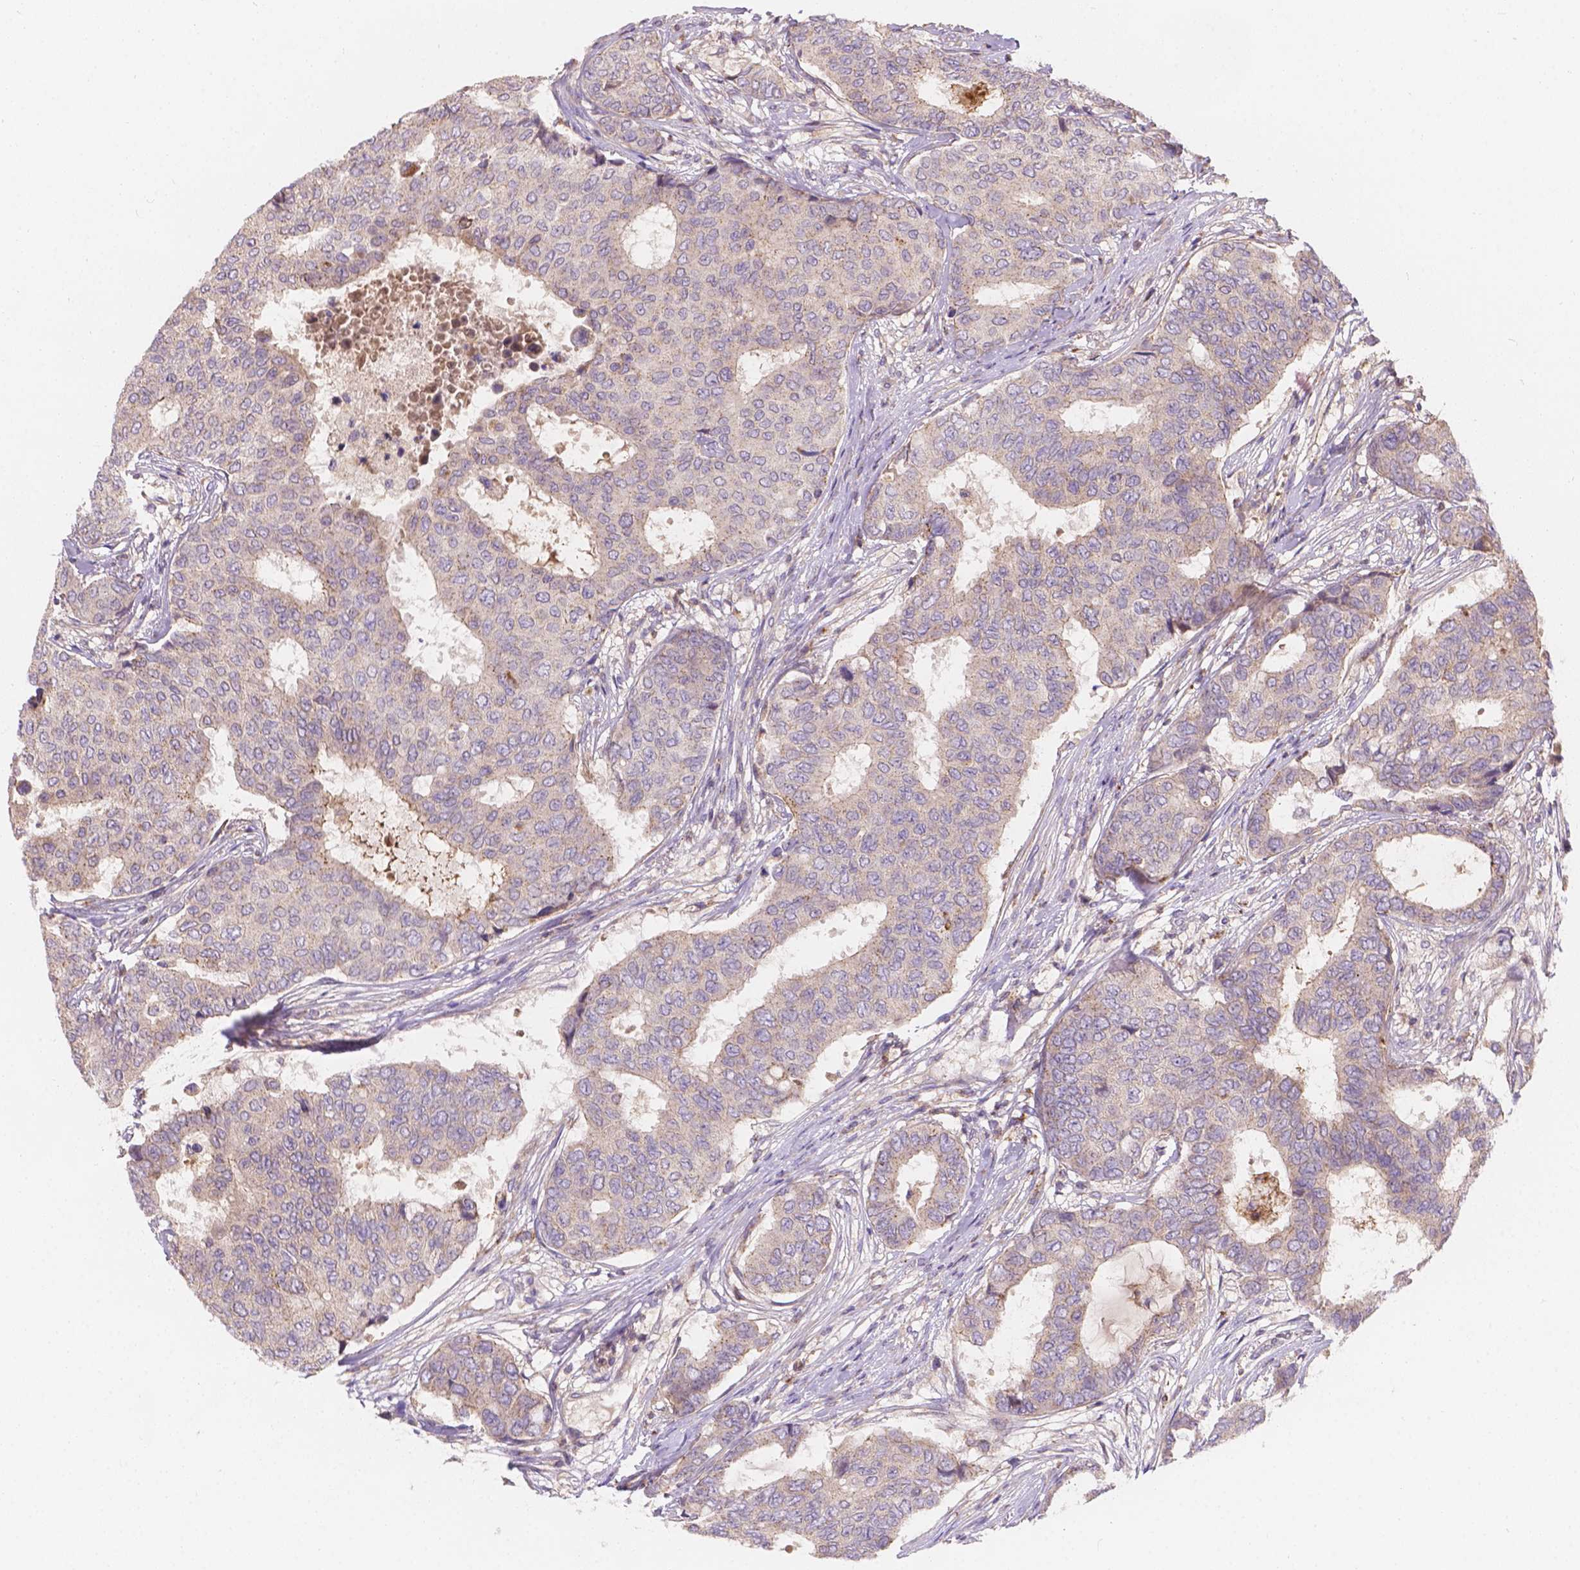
{"staining": {"intensity": "weak", "quantity": "<25%", "location": "cytoplasmic/membranous"}, "tissue": "breast cancer", "cell_type": "Tumor cells", "image_type": "cancer", "snomed": [{"axis": "morphology", "description": "Duct carcinoma"}, {"axis": "topography", "description": "Breast"}], "caption": "Immunohistochemistry image of human breast intraductal carcinoma stained for a protein (brown), which reveals no expression in tumor cells.", "gene": "CDK10", "patient": {"sex": "female", "age": 75}}